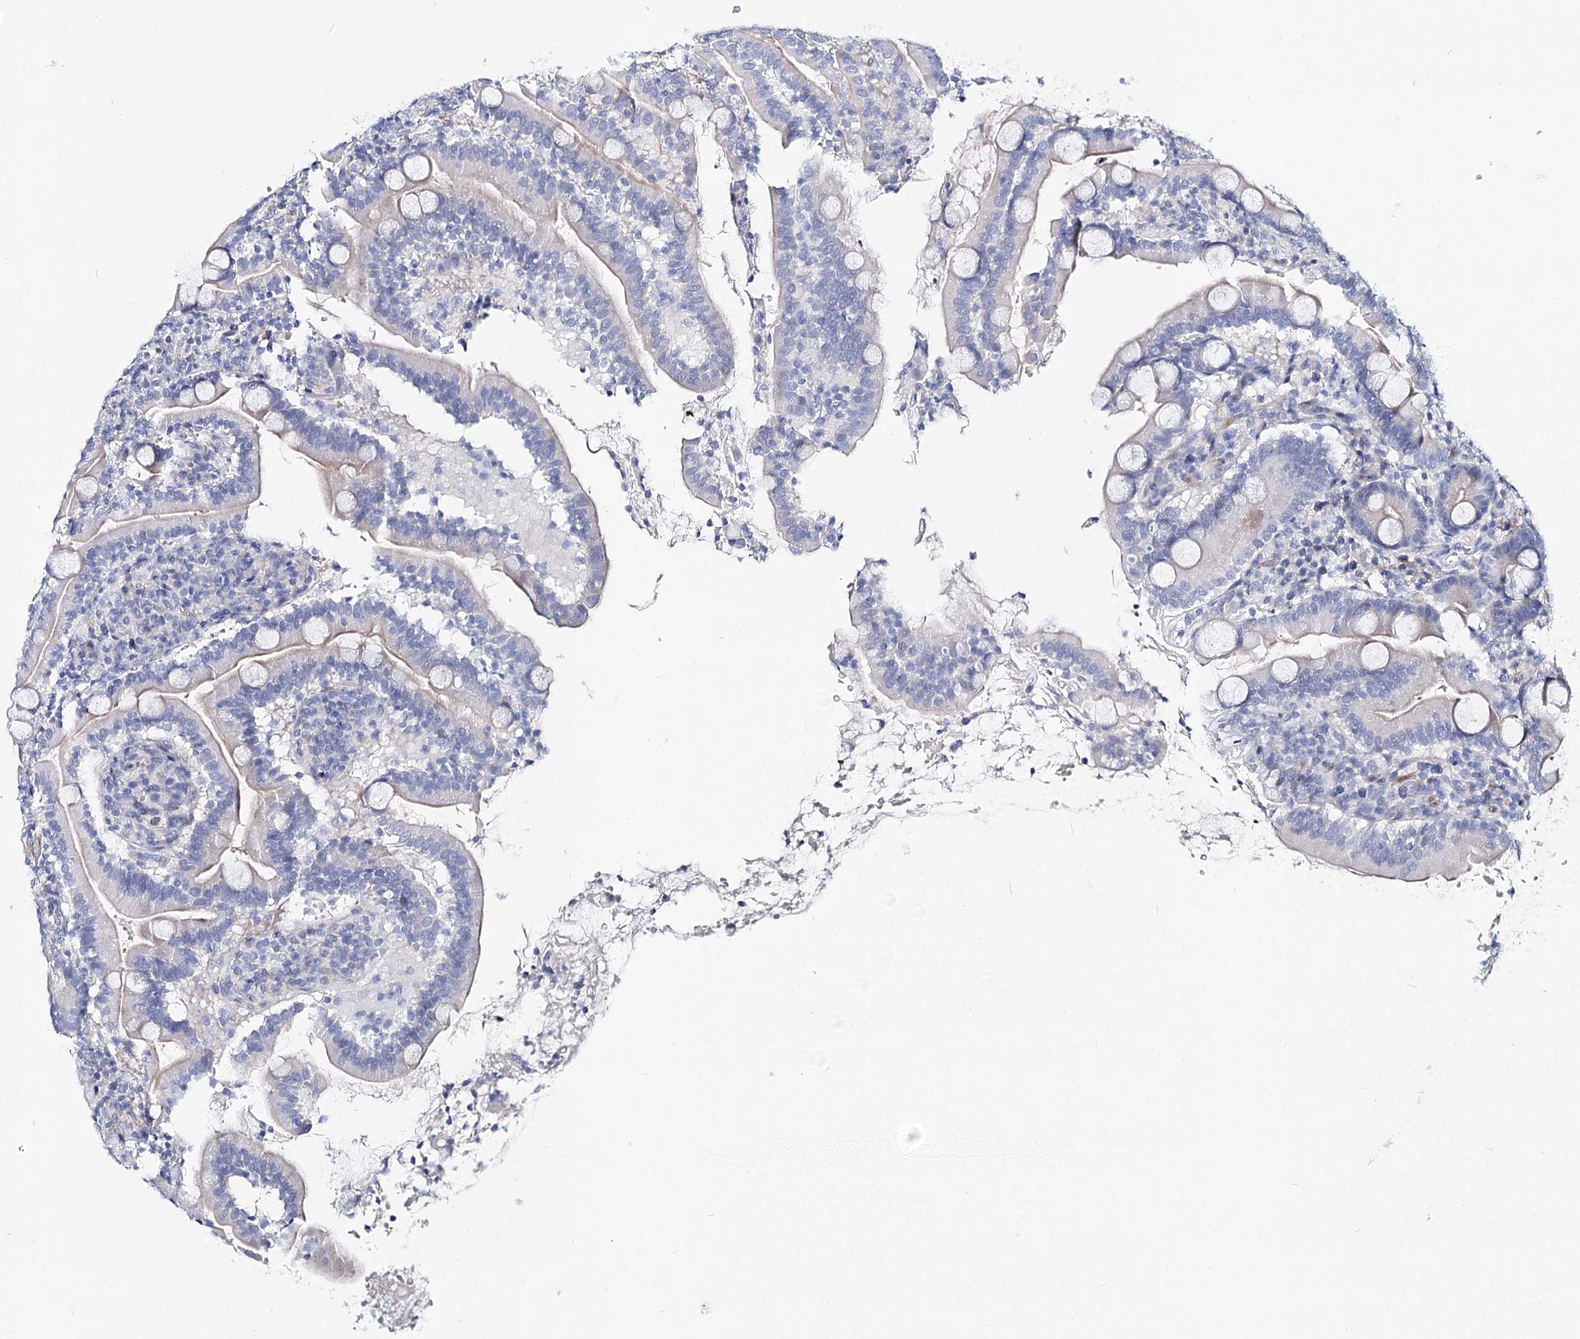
{"staining": {"intensity": "negative", "quantity": "none", "location": "none"}, "tissue": "duodenum", "cell_type": "Glandular cells", "image_type": "normal", "snomed": [{"axis": "morphology", "description": "Normal tissue, NOS"}, {"axis": "topography", "description": "Duodenum"}], "caption": "Immunohistochemistry photomicrograph of normal human duodenum stained for a protein (brown), which shows no expression in glandular cells.", "gene": "TEX12", "patient": {"sex": "male", "age": 35}}